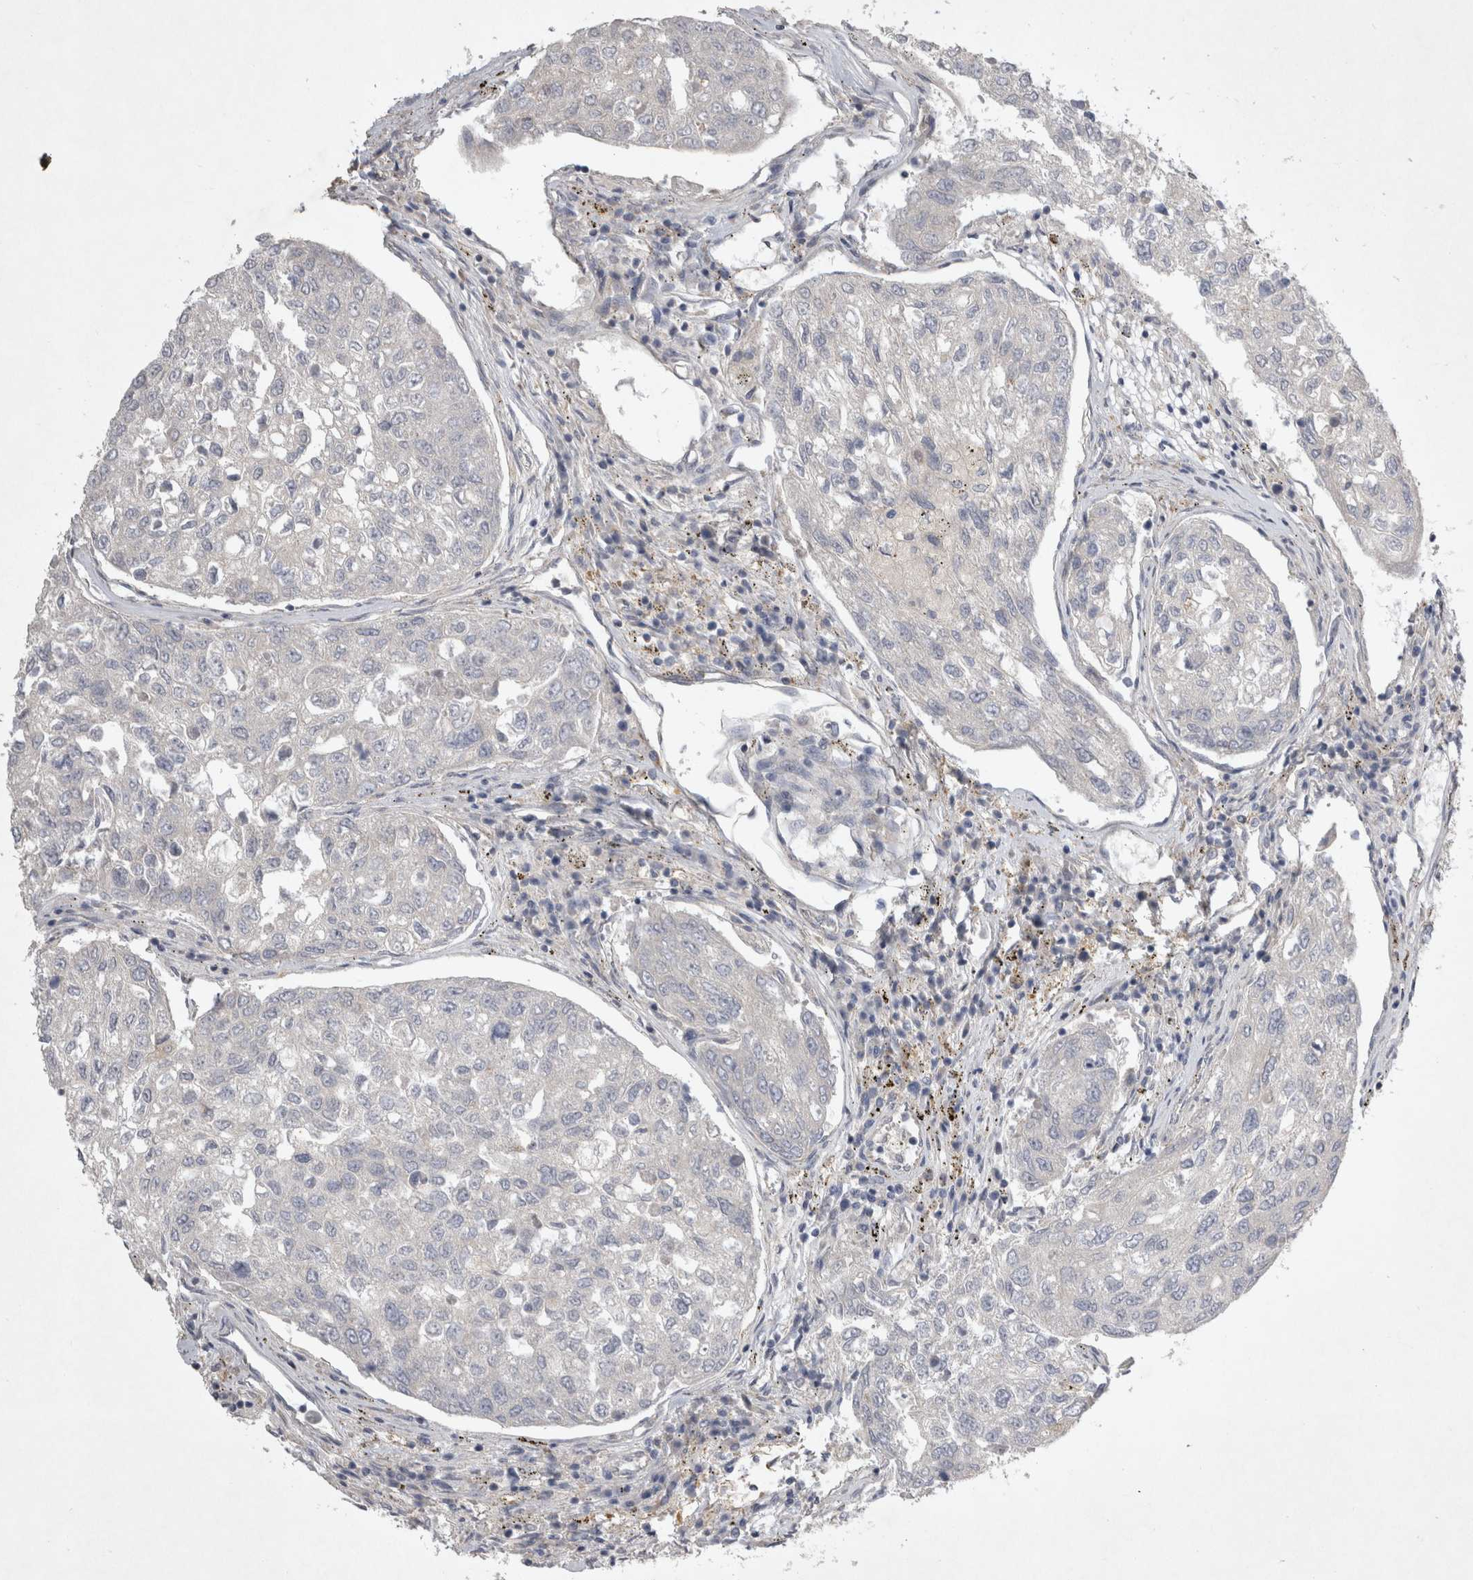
{"staining": {"intensity": "negative", "quantity": "none", "location": "none"}, "tissue": "urothelial cancer", "cell_type": "Tumor cells", "image_type": "cancer", "snomed": [{"axis": "morphology", "description": "Urothelial carcinoma, High grade"}, {"axis": "topography", "description": "Lymph node"}, {"axis": "topography", "description": "Urinary bladder"}], "caption": "An image of human high-grade urothelial carcinoma is negative for staining in tumor cells.", "gene": "STRADB", "patient": {"sex": "male", "age": 51}}